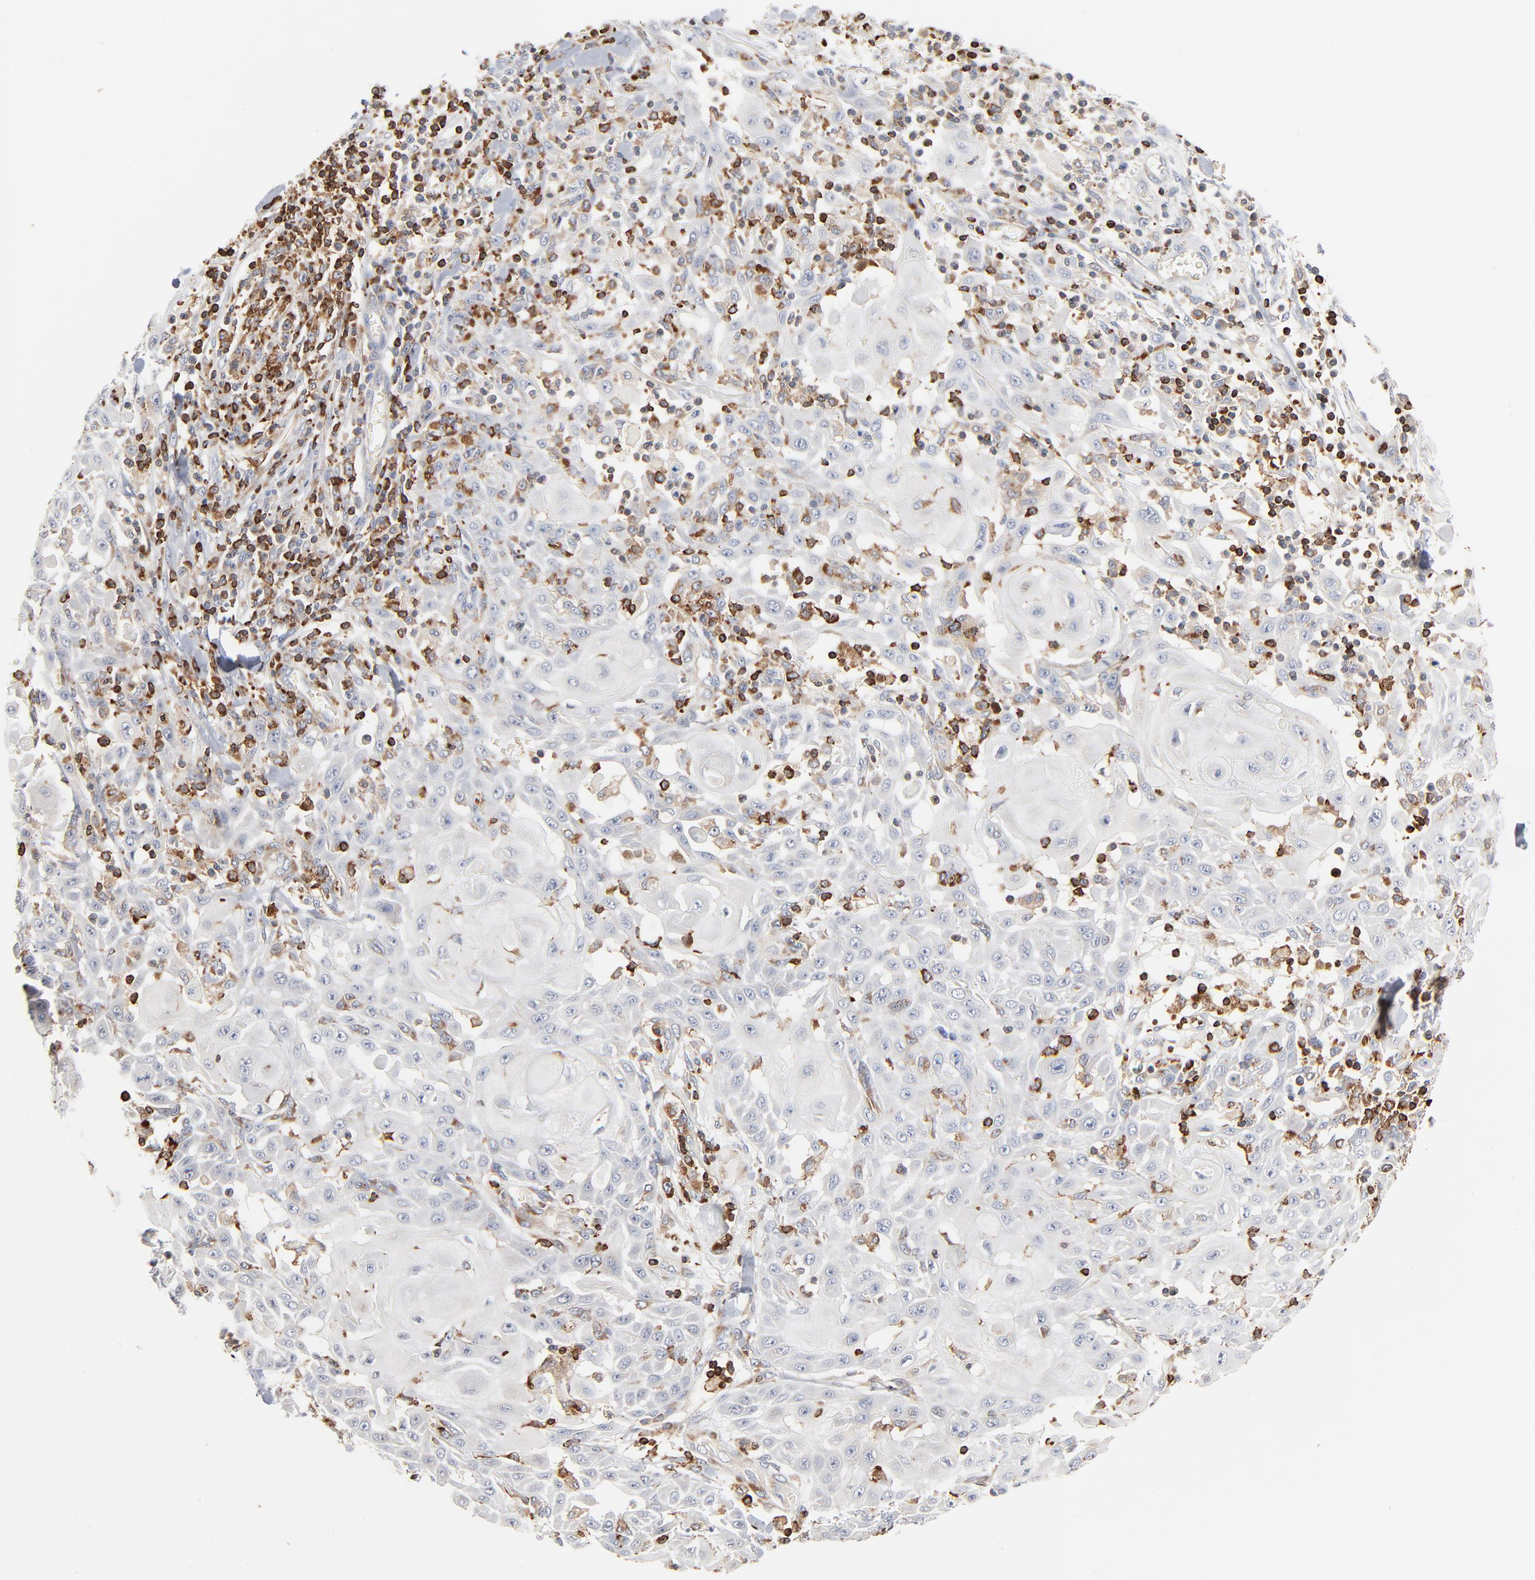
{"staining": {"intensity": "negative", "quantity": "none", "location": "none"}, "tissue": "skin cancer", "cell_type": "Tumor cells", "image_type": "cancer", "snomed": [{"axis": "morphology", "description": "Squamous cell carcinoma, NOS"}, {"axis": "topography", "description": "Skin"}], "caption": "IHC micrograph of neoplastic tissue: skin cancer stained with DAB (3,3'-diaminobenzidine) demonstrates no significant protein positivity in tumor cells. (DAB (3,3'-diaminobenzidine) immunohistochemistry with hematoxylin counter stain).", "gene": "SH3KBP1", "patient": {"sex": "male", "age": 24}}